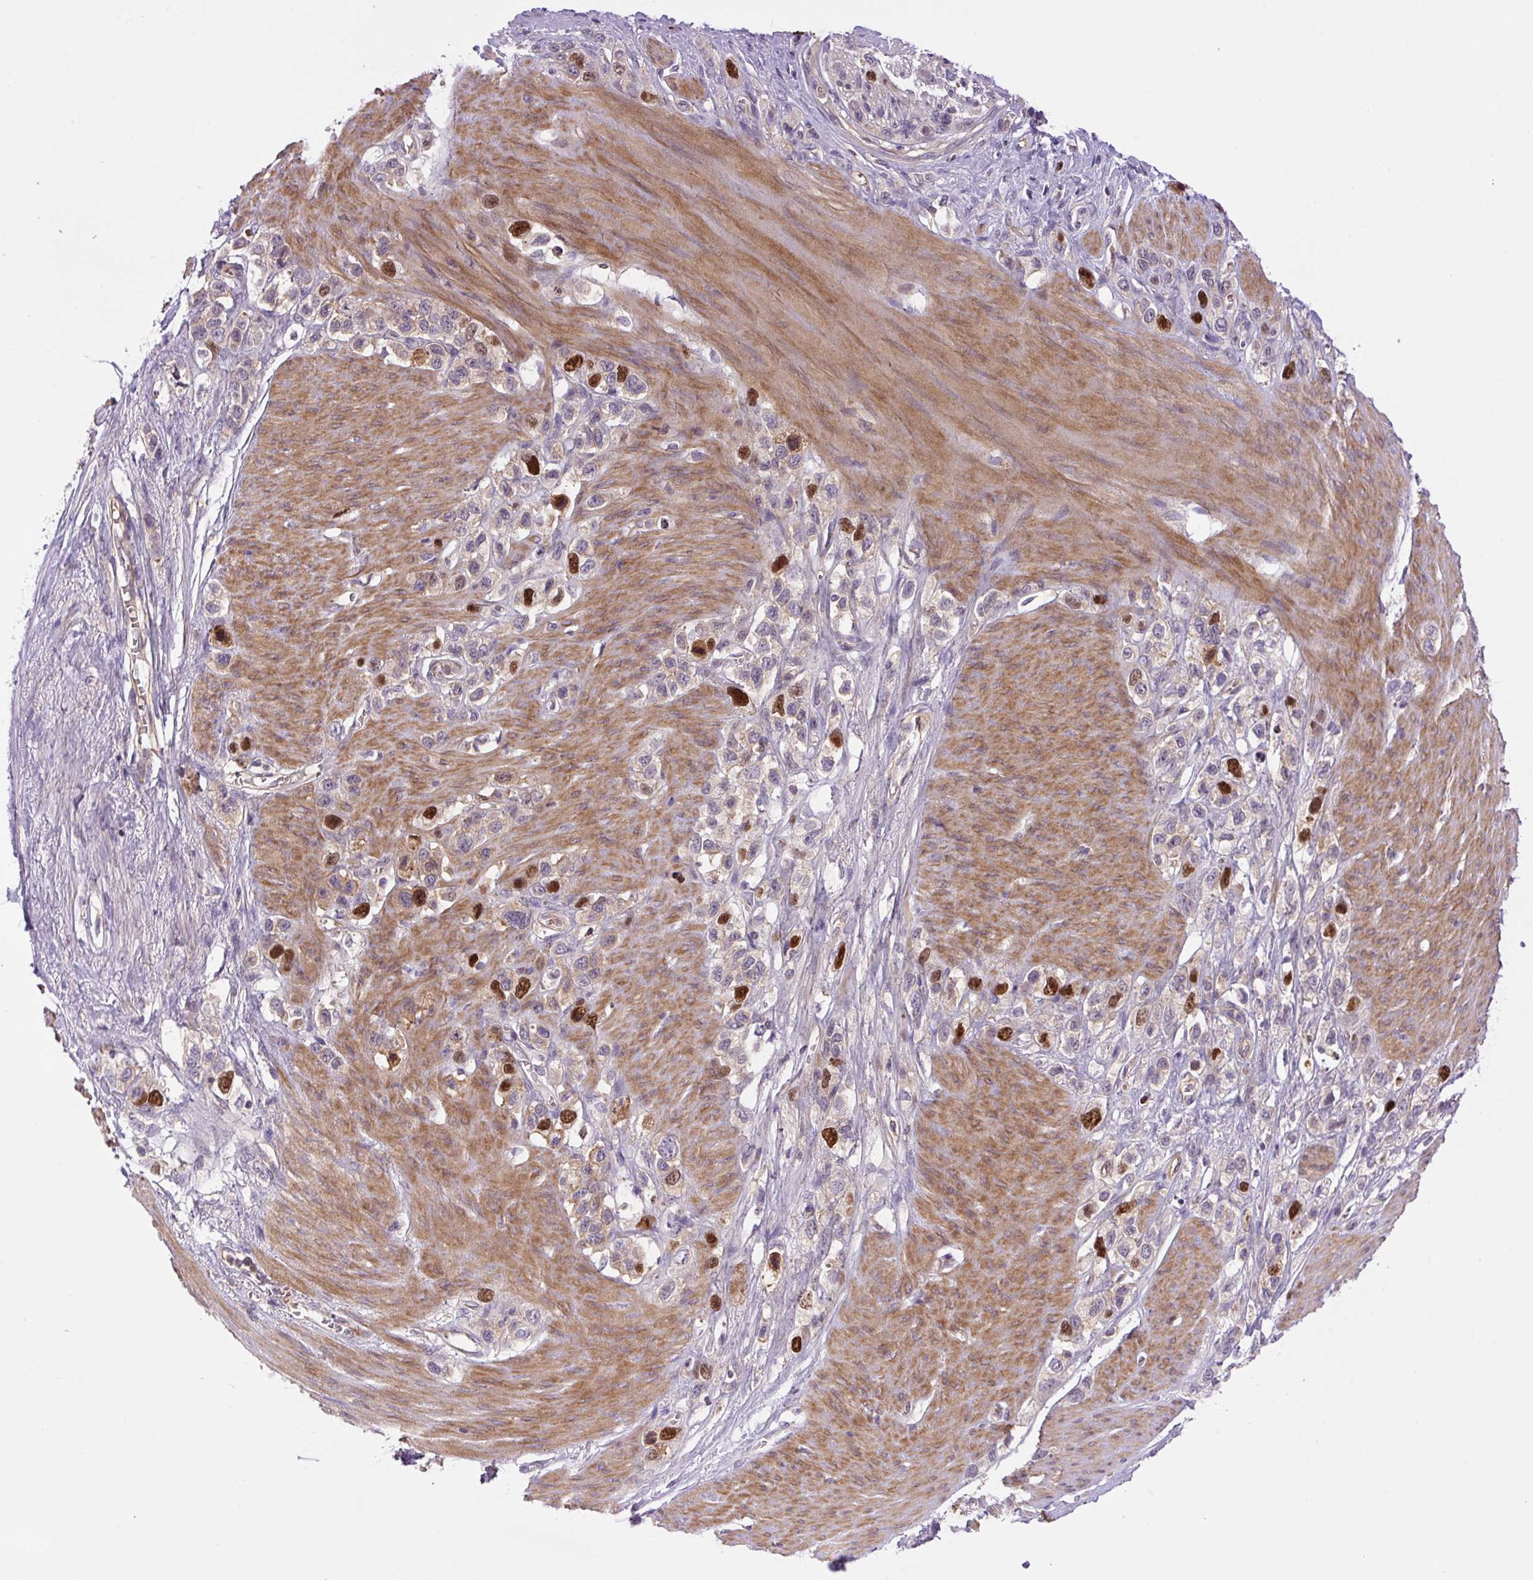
{"staining": {"intensity": "strong", "quantity": "<25%", "location": "nuclear"}, "tissue": "stomach cancer", "cell_type": "Tumor cells", "image_type": "cancer", "snomed": [{"axis": "morphology", "description": "Adenocarcinoma, NOS"}, {"axis": "topography", "description": "Stomach"}], "caption": "Protein expression analysis of human stomach cancer (adenocarcinoma) reveals strong nuclear staining in about <25% of tumor cells.", "gene": "KIFC1", "patient": {"sex": "female", "age": 65}}